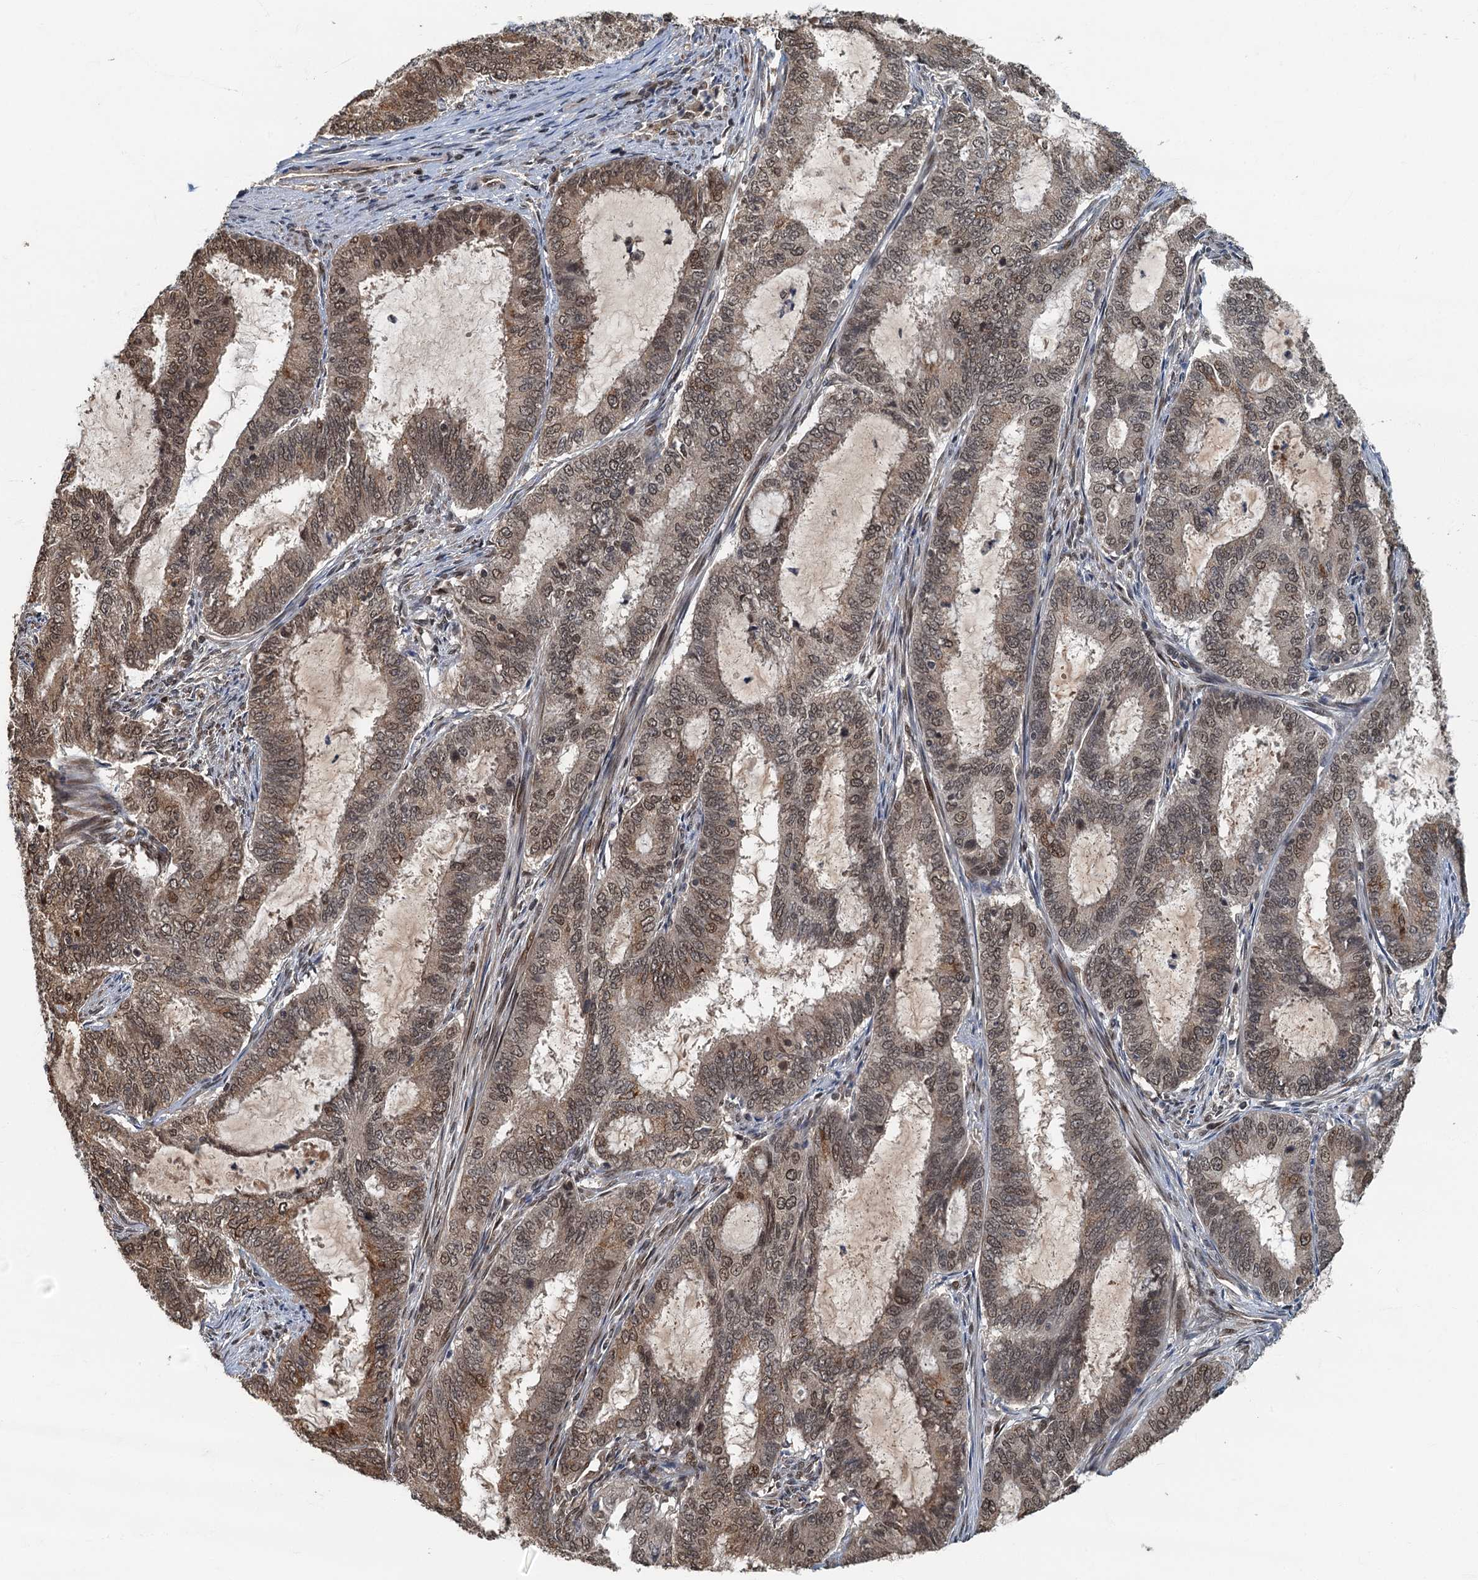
{"staining": {"intensity": "moderate", "quantity": ">75%", "location": "nuclear"}, "tissue": "endometrial cancer", "cell_type": "Tumor cells", "image_type": "cancer", "snomed": [{"axis": "morphology", "description": "Adenocarcinoma, NOS"}, {"axis": "topography", "description": "Endometrium"}], "caption": "Adenocarcinoma (endometrial) tissue exhibits moderate nuclear positivity in approximately >75% of tumor cells", "gene": "CKAP2L", "patient": {"sex": "female", "age": 51}}